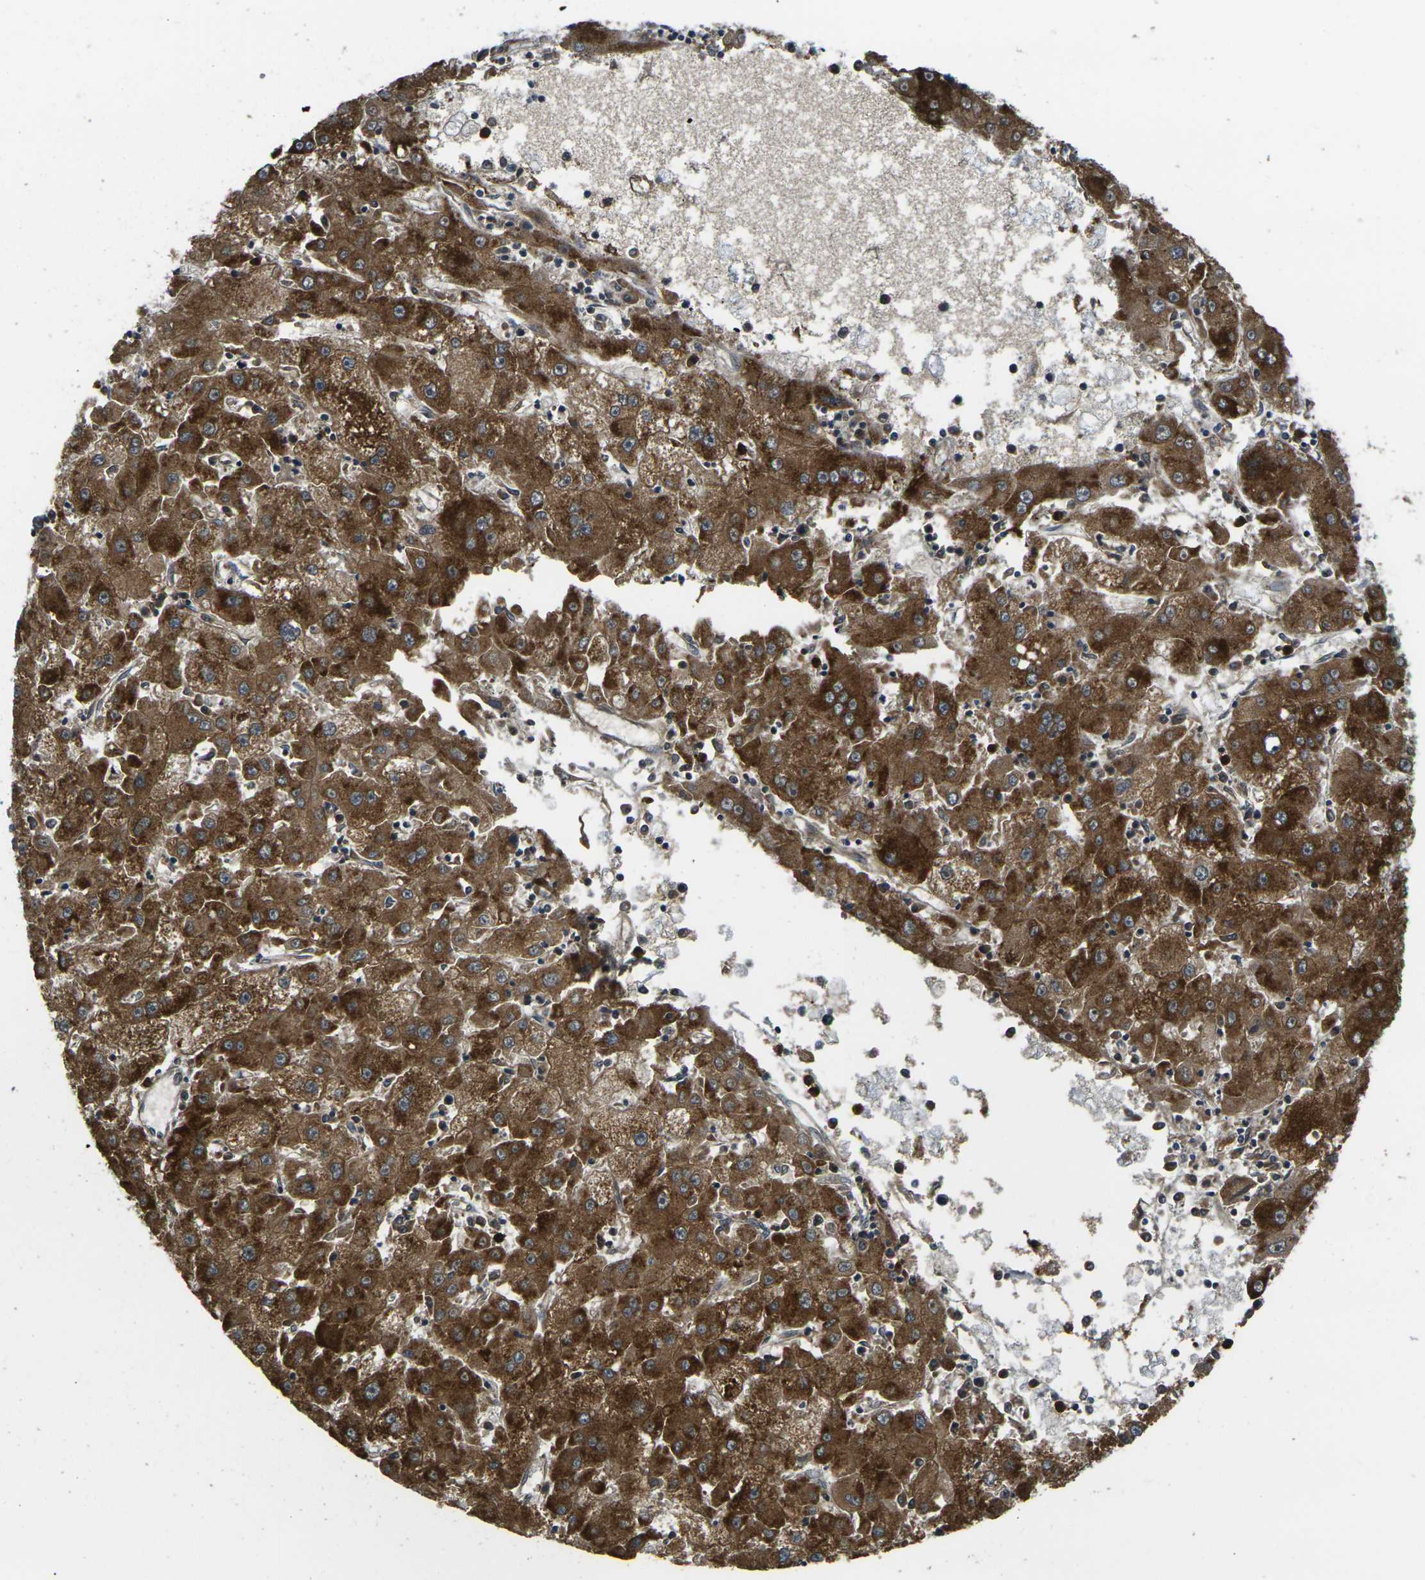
{"staining": {"intensity": "strong", "quantity": ">75%", "location": "cytoplasmic/membranous"}, "tissue": "liver cancer", "cell_type": "Tumor cells", "image_type": "cancer", "snomed": [{"axis": "morphology", "description": "Carcinoma, Hepatocellular, NOS"}, {"axis": "topography", "description": "Liver"}], "caption": "Human liver cancer stained for a protein (brown) displays strong cytoplasmic/membranous positive expression in approximately >75% of tumor cells.", "gene": "FZD1", "patient": {"sex": "male", "age": 72}}